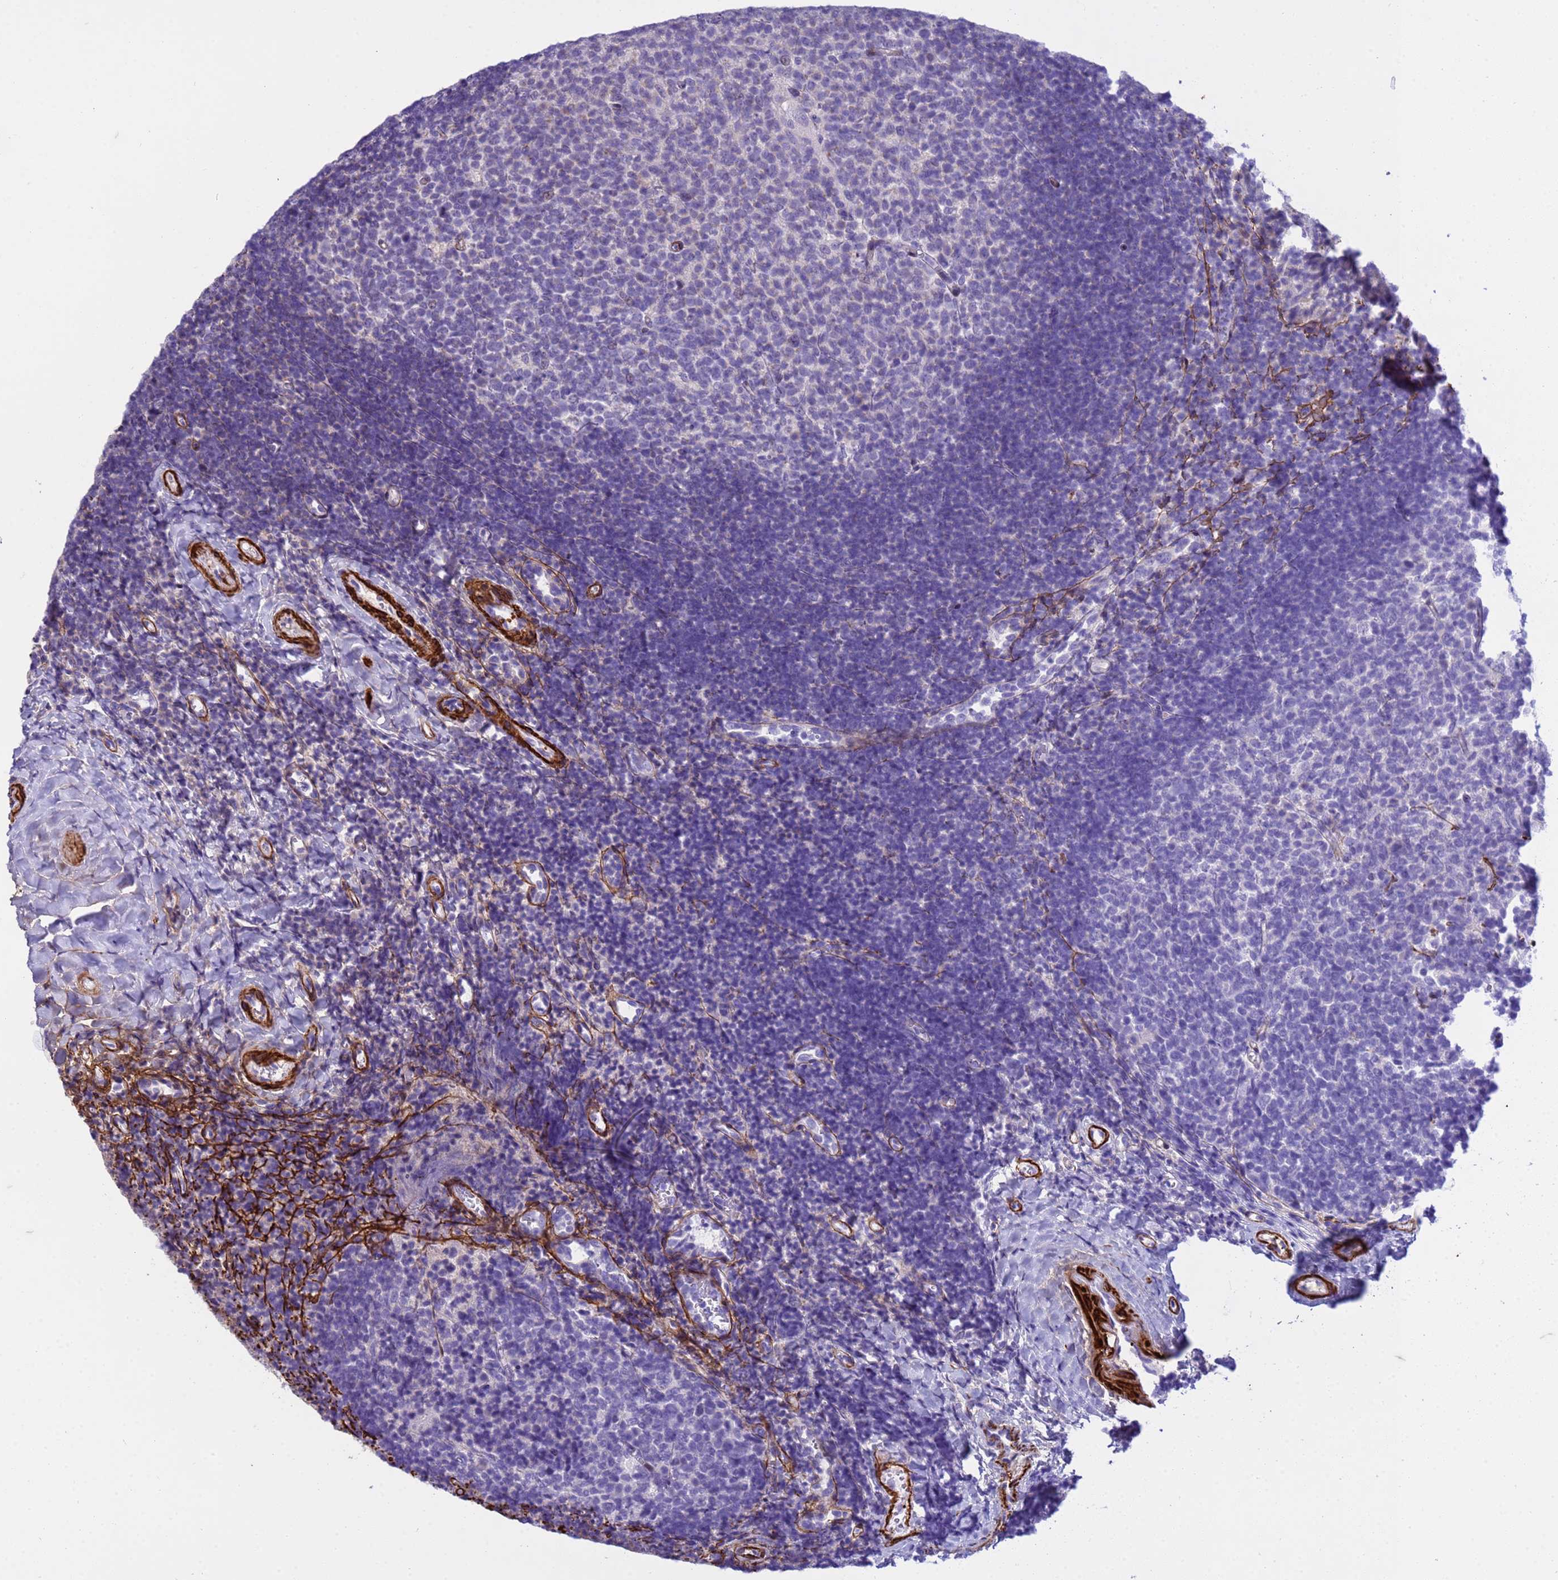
{"staining": {"intensity": "negative", "quantity": "none", "location": "none"}, "tissue": "tonsil", "cell_type": "Germinal center cells", "image_type": "normal", "snomed": [{"axis": "morphology", "description": "Normal tissue, NOS"}, {"axis": "topography", "description": "Tonsil"}], "caption": "Immunohistochemistry of normal human tonsil reveals no staining in germinal center cells.", "gene": "P2RX7", "patient": {"sex": "female", "age": 10}}